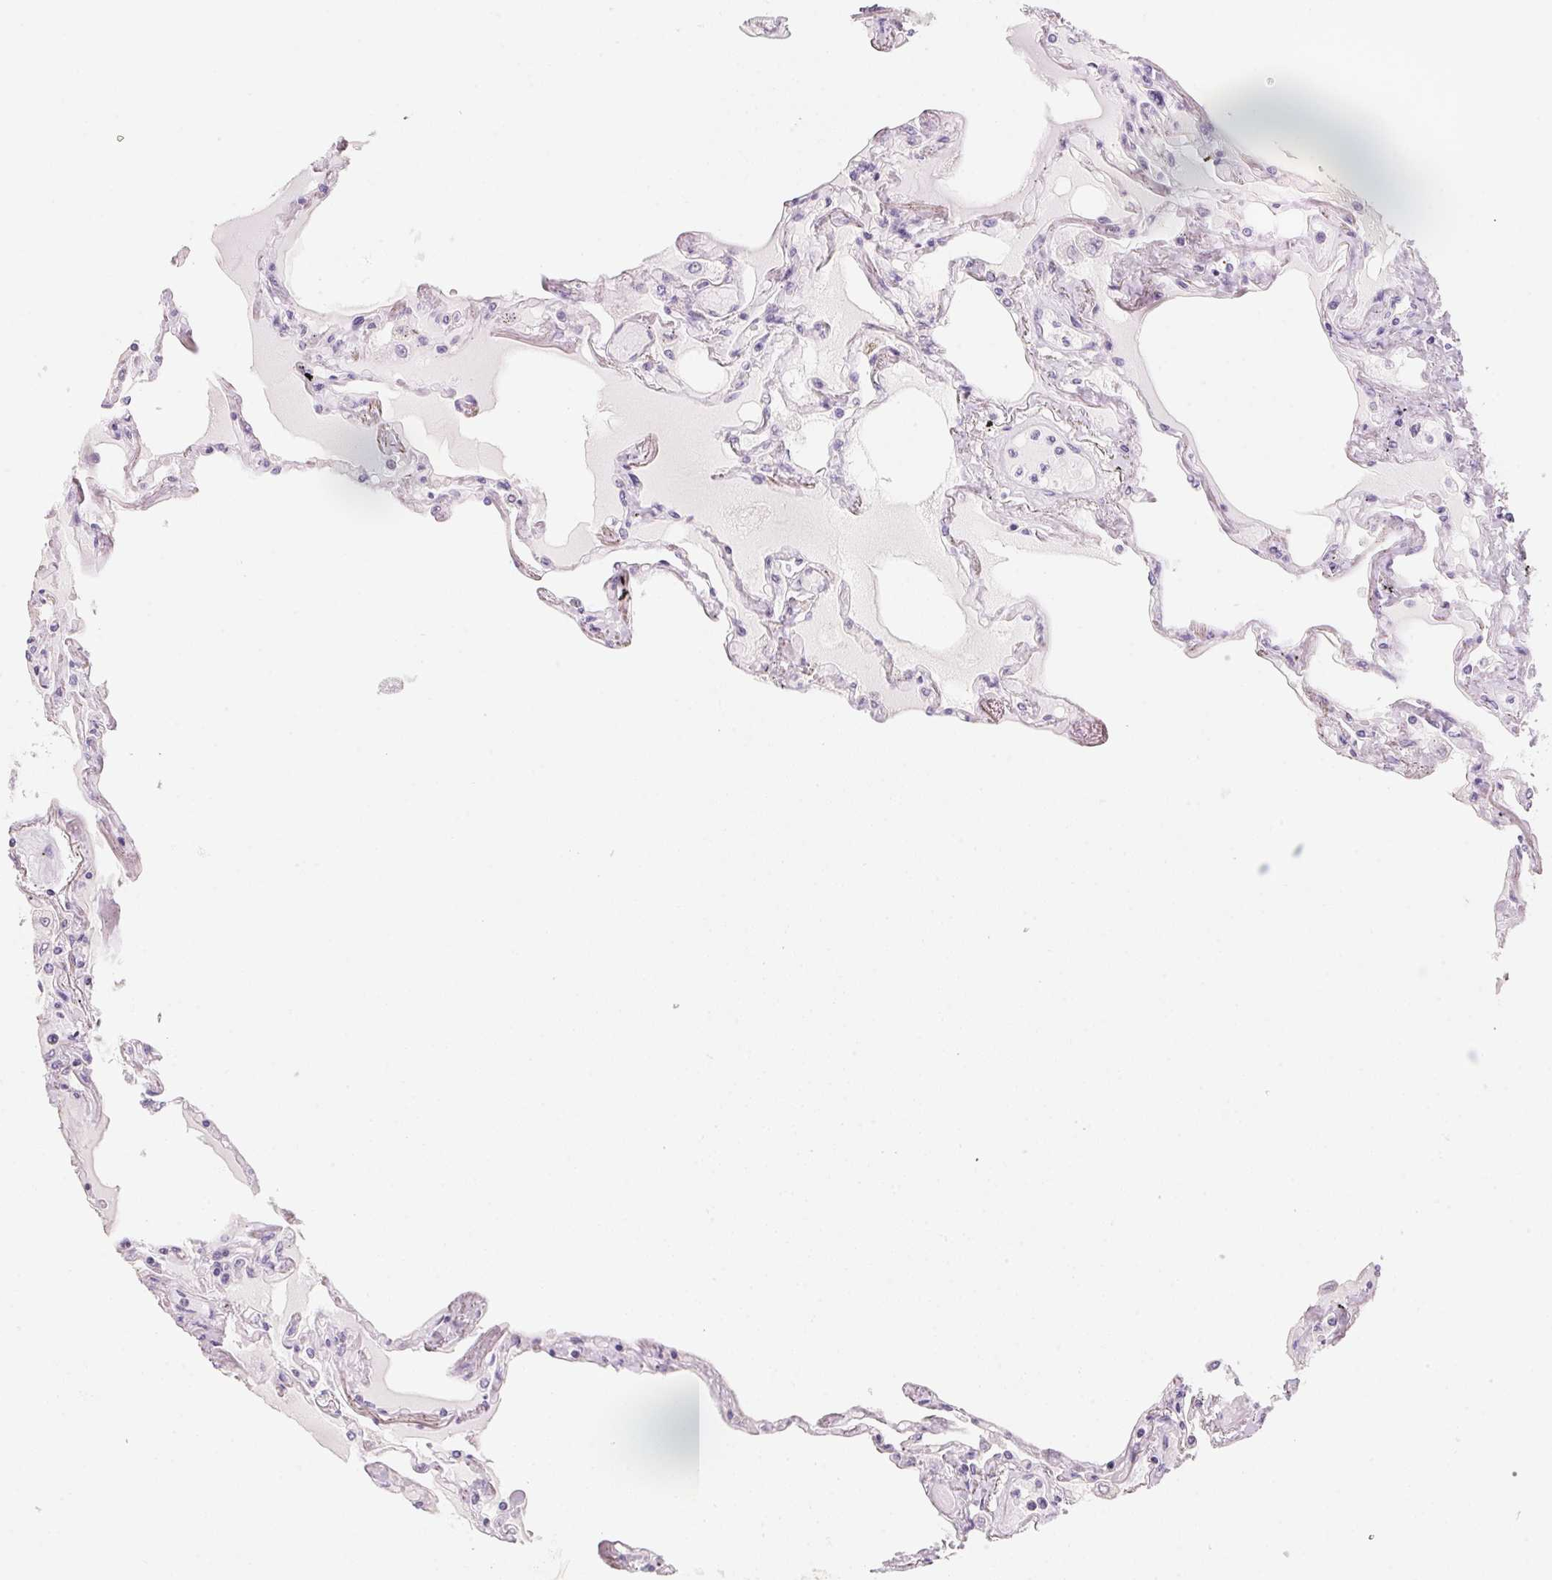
{"staining": {"intensity": "negative", "quantity": "none", "location": "none"}, "tissue": "lung", "cell_type": "Alveolar cells", "image_type": "normal", "snomed": [{"axis": "morphology", "description": "Normal tissue, NOS"}, {"axis": "morphology", "description": "Adenocarcinoma, NOS"}, {"axis": "topography", "description": "Cartilage tissue"}, {"axis": "topography", "description": "Lung"}], "caption": "IHC of normal human lung exhibits no expression in alveolar cells.", "gene": "CAPZA3", "patient": {"sex": "female", "age": 67}}